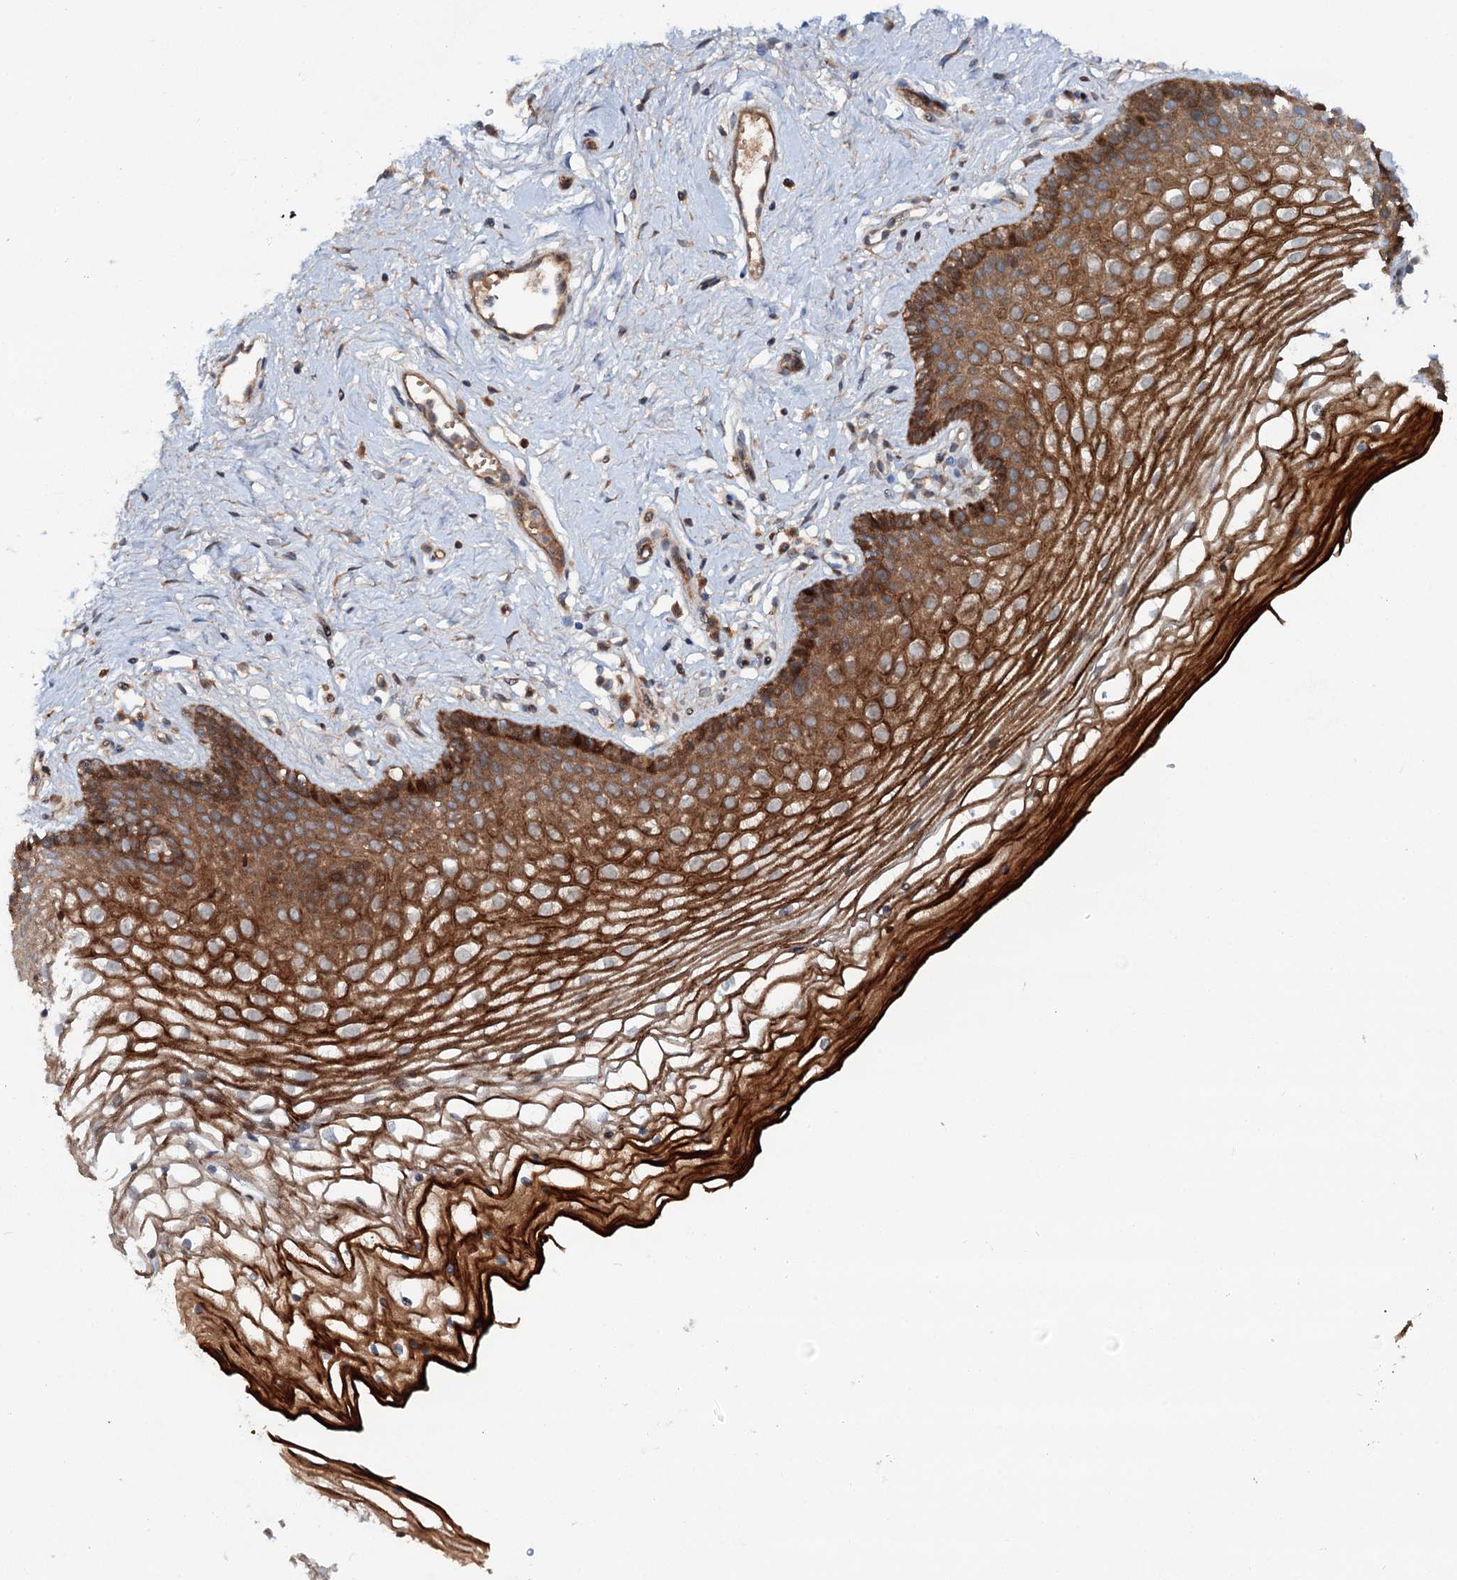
{"staining": {"intensity": "strong", "quantity": ">75%", "location": "cytoplasmic/membranous"}, "tissue": "vagina", "cell_type": "Squamous epithelial cells", "image_type": "normal", "snomed": [{"axis": "morphology", "description": "Normal tissue, NOS"}, {"axis": "topography", "description": "Vagina"}], "caption": "Immunohistochemical staining of unremarkable vagina shows >75% levels of strong cytoplasmic/membranous protein expression in approximately >75% of squamous epithelial cells.", "gene": "ADGRG4", "patient": {"sex": "female", "age": 46}}